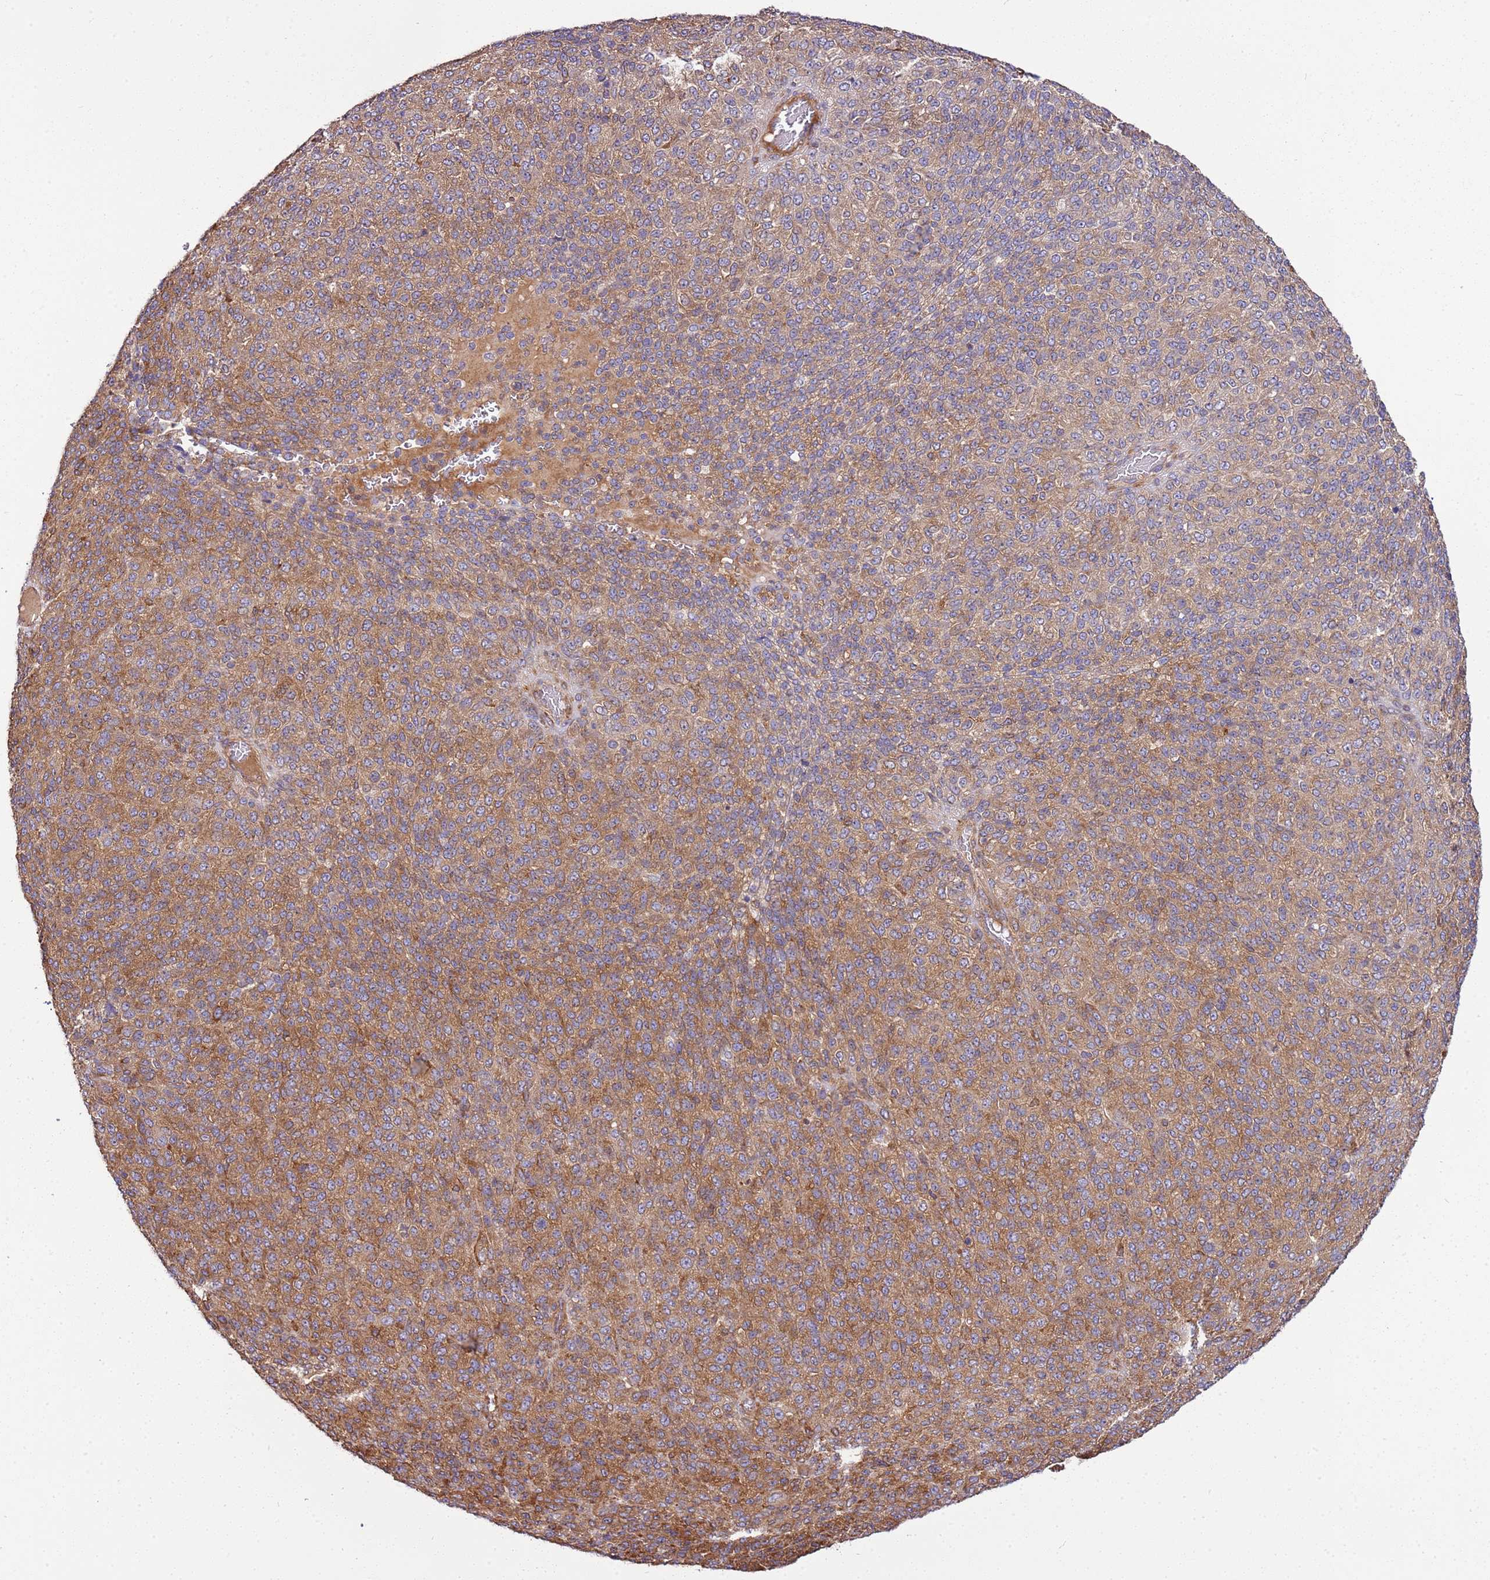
{"staining": {"intensity": "strong", "quantity": "25%-75%", "location": "cytoplasmic/membranous"}, "tissue": "melanoma", "cell_type": "Tumor cells", "image_type": "cancer", "snomed": [{"axis": "morphology", "description": "Malignant melanoma, Metastatic site"}, {"axis": "topography", "description": "Brain"}], "caption": "Strong cytoplasmic/membranous staining for a protein is present in approximately 25%-75% of tumor cells of melanoma using IHC.", "gene": "GNL1", "patient": {"sex": "female", "age": 56}}